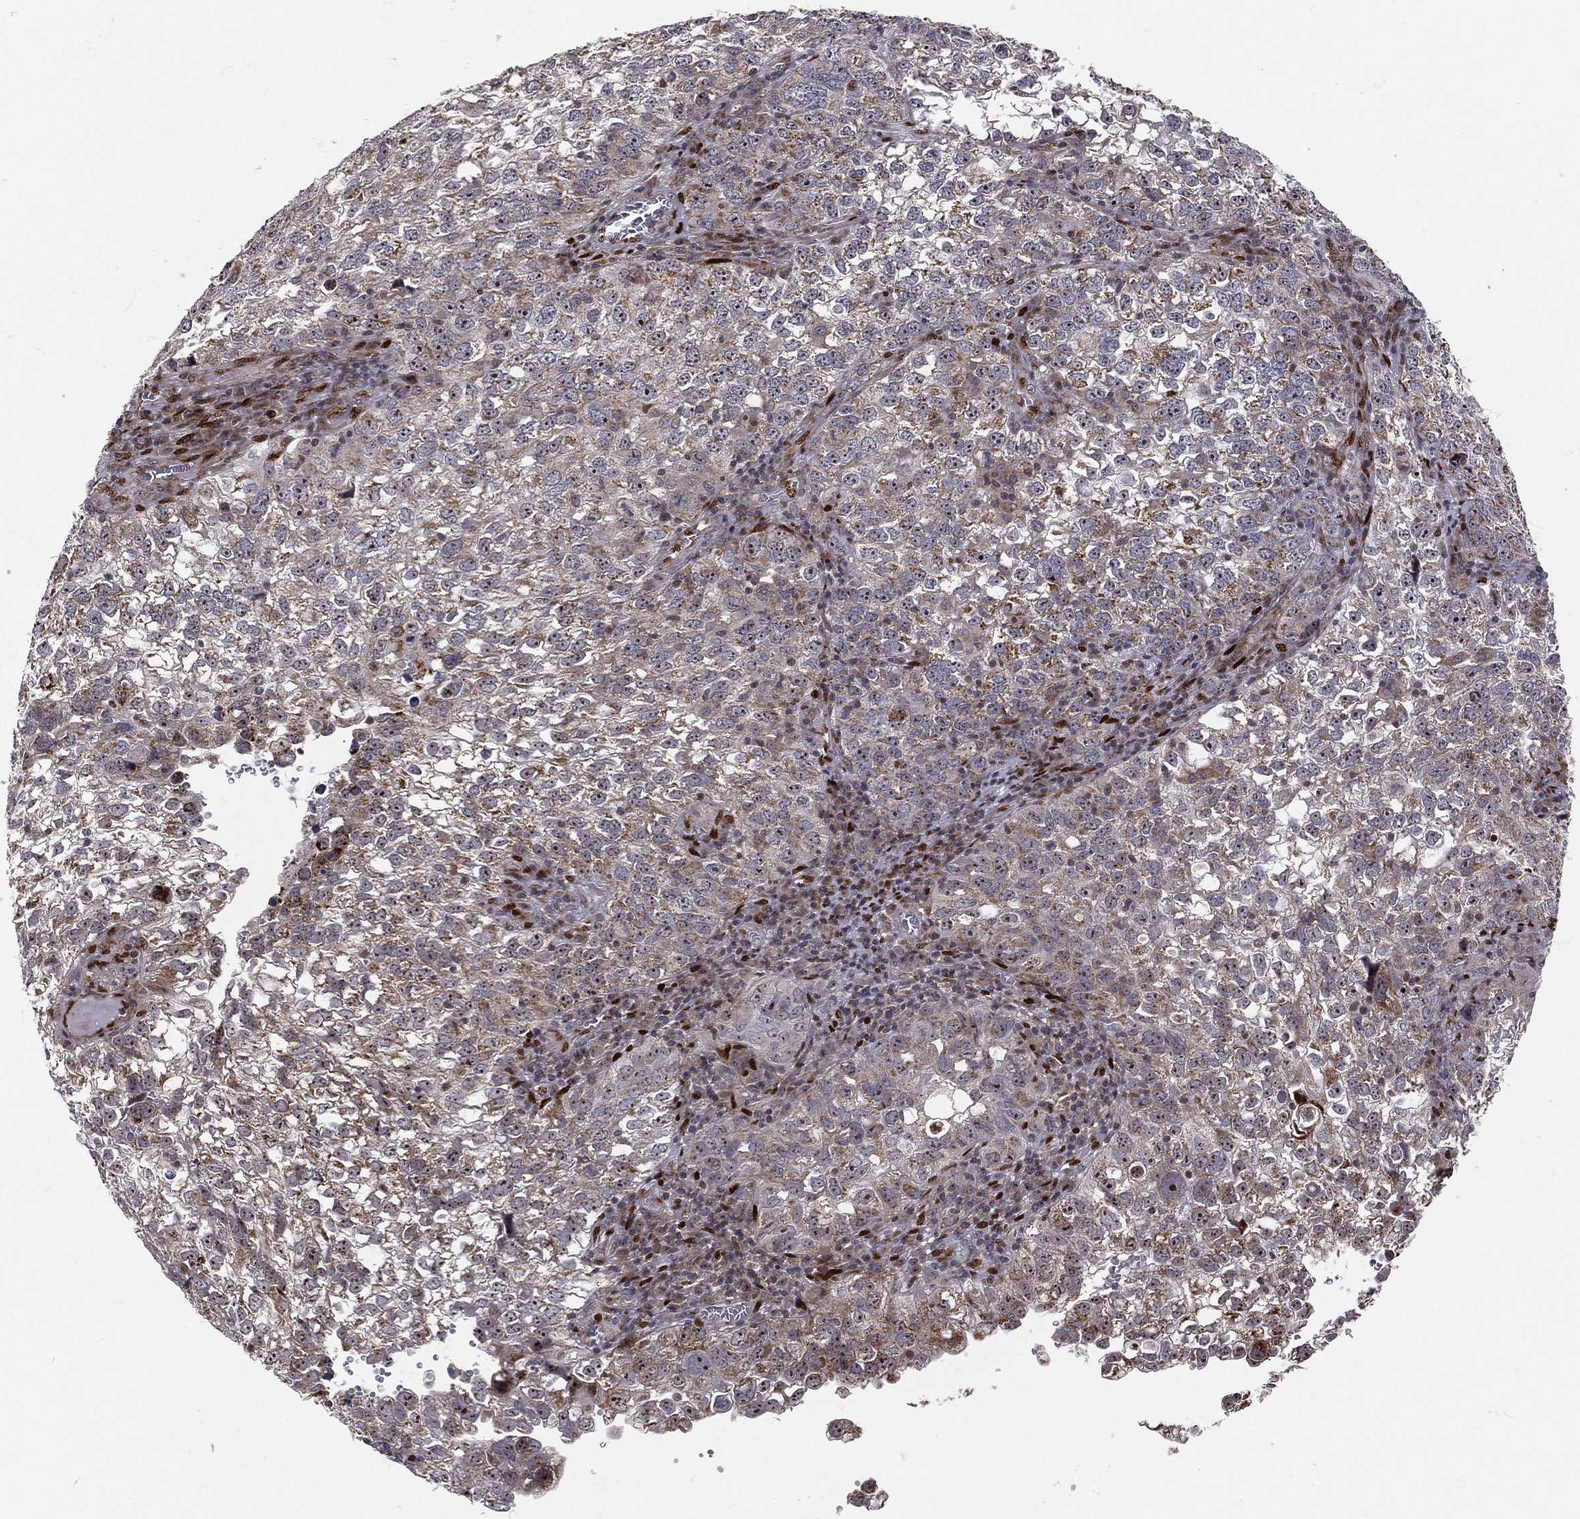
{"staining": {"intensity": "weak", "quantity": "<25%", "location": "cytoplasmic/membranous"}, "tissue": "cervical cancer", "cell_type": "Tumor cells", "image_type": "cancer", "snomed": [{"axis": "morphology", "description": "Squamous cell carcinoma, NOS"}, {"axis": "topography", "description": "Cervix"}], "caption": "Cervical cancer (squamous cell carcinoma) stained for a protein using immunohistochemistry (IHC) exhibits no positivity tumor cells.", "gene": "ZEB1", "patient": {"sex": "female", "age": 55}}